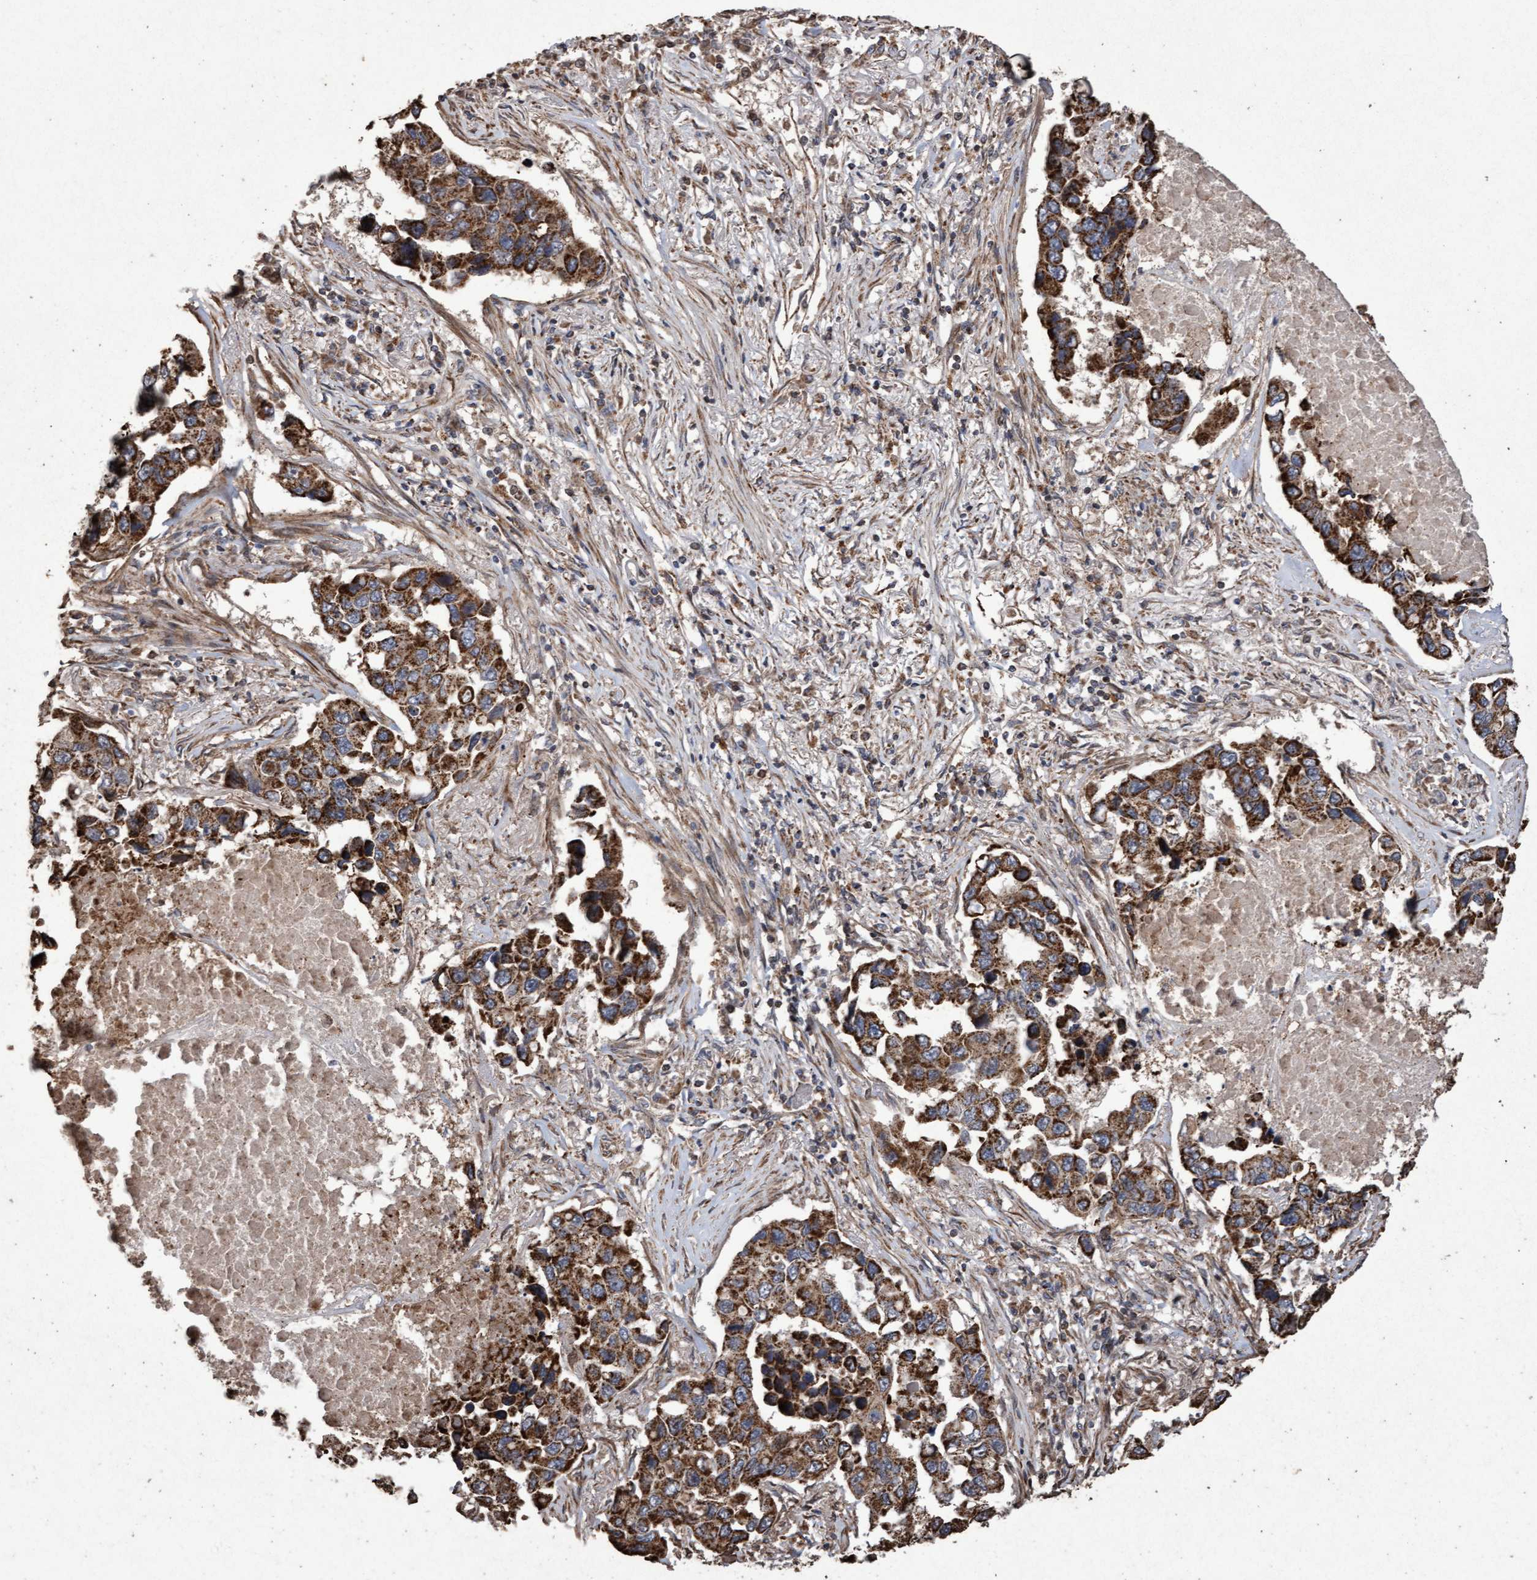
{"staining": {"intensity": "strong", "quantity": ">75%", "location": "cytoplasmic/membranous"}, "tissue": "lung cancer", "cell_type": "Tumor cells", "image_type": "cancer", "snomed": [{"axis": "morphology", "description": "Adenocarcinoma, NOS"}, {"axis": "topography", "description": "Lung"}], "caption": "Human adenocarcinoma (lung) stained with a protein marker shows strong staining in tumor cells.", "gene": "OSBP2", "patient": {"sex": "male", "age": 64}}